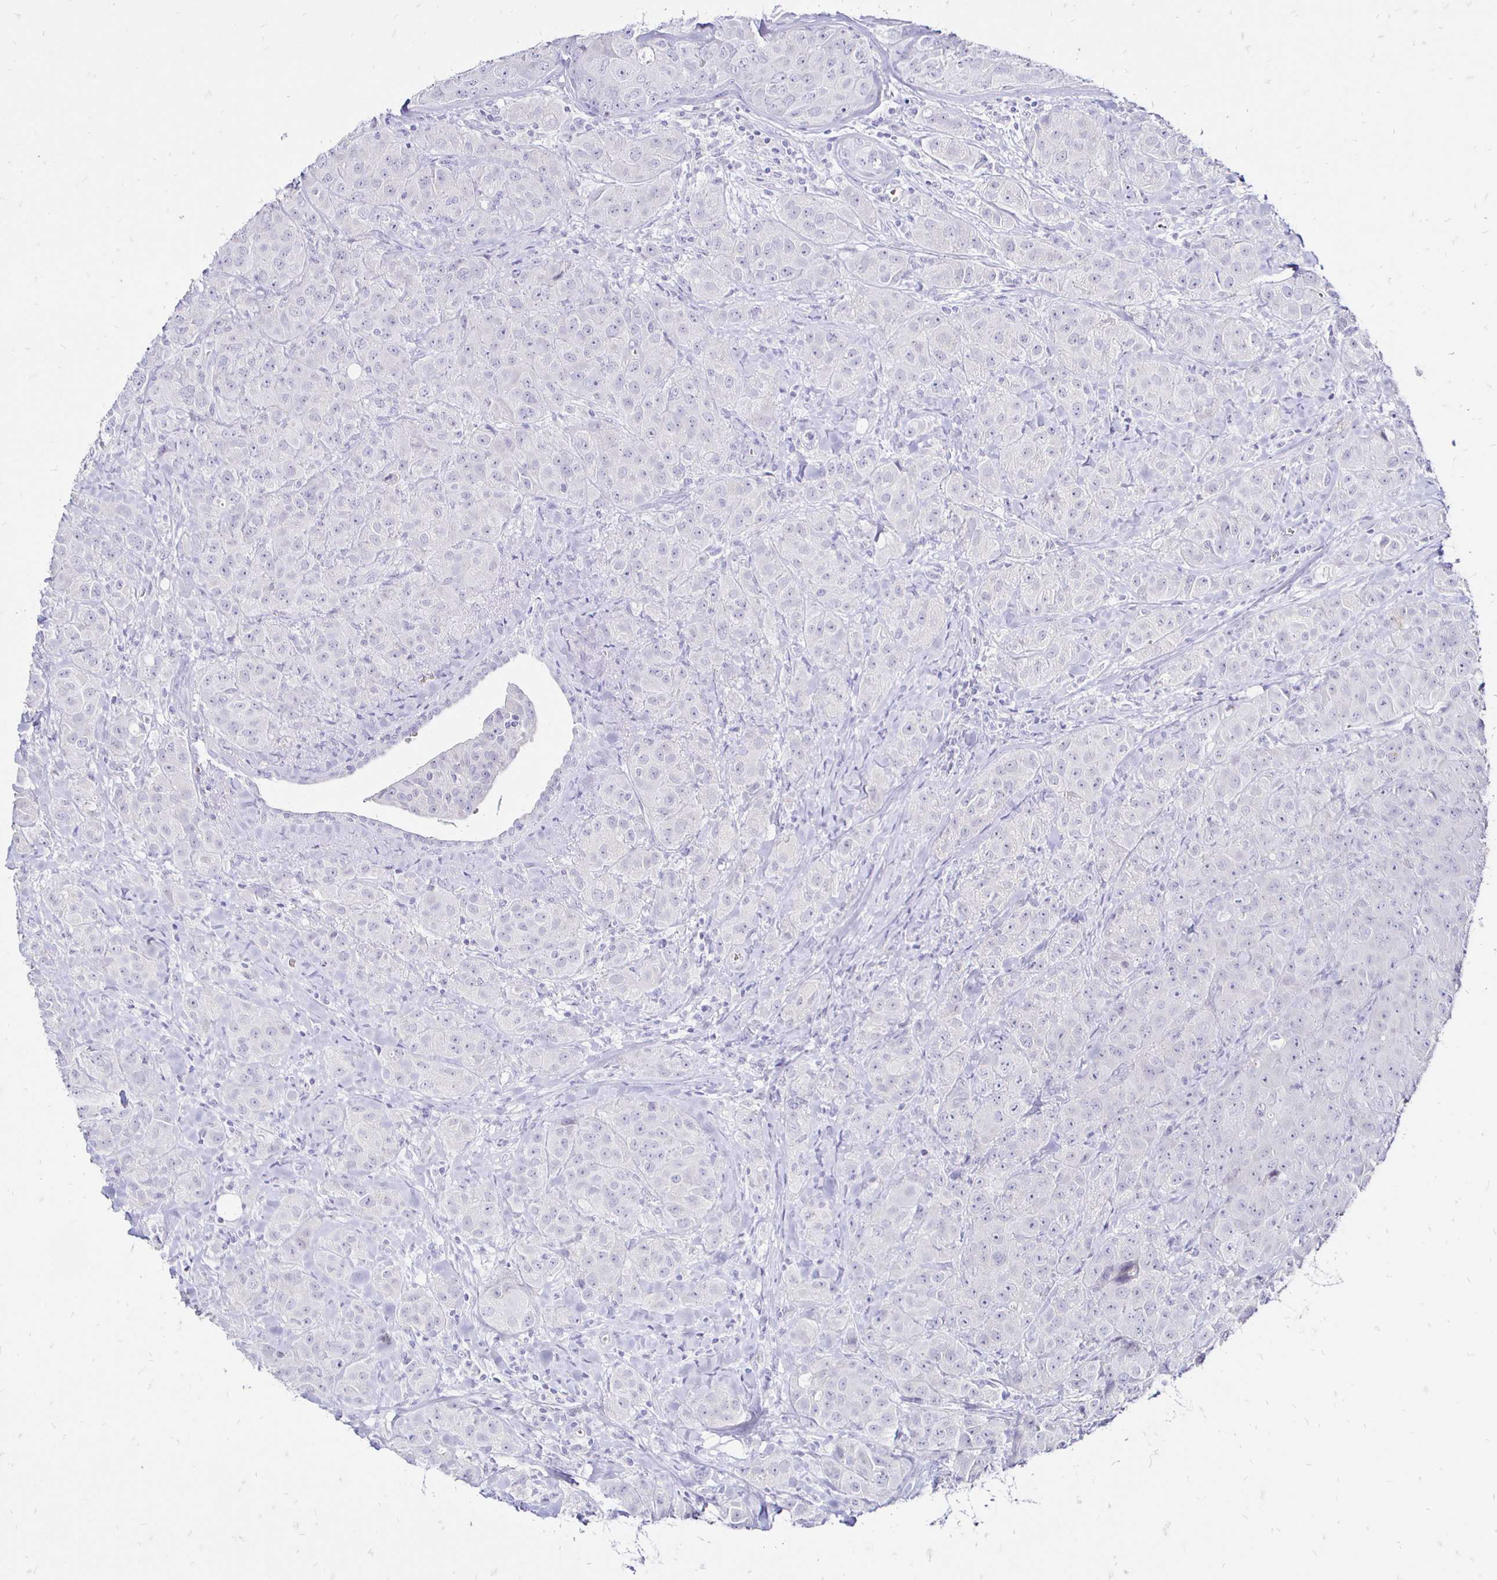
{"staining": {"intensity": "negative", "quantity": "none", "location": "none"}, "tissue": "breast cancer", "cell_type": "Tumor cells", "image_type": "cancer", "snomed": [{"axis": "morphology", "description": "Normal tissue, NOS"}, {"axis": "morphology", "description": "Duct carcinoma"}, {"axis": "topography", "description": "Breast"}], "caption": "DAB immunohistochemical staining of human breast cancer reveals no significant expression in tumor cells.", "gene": "IRGC", "patient": {"sex": "female", "age": 43}}